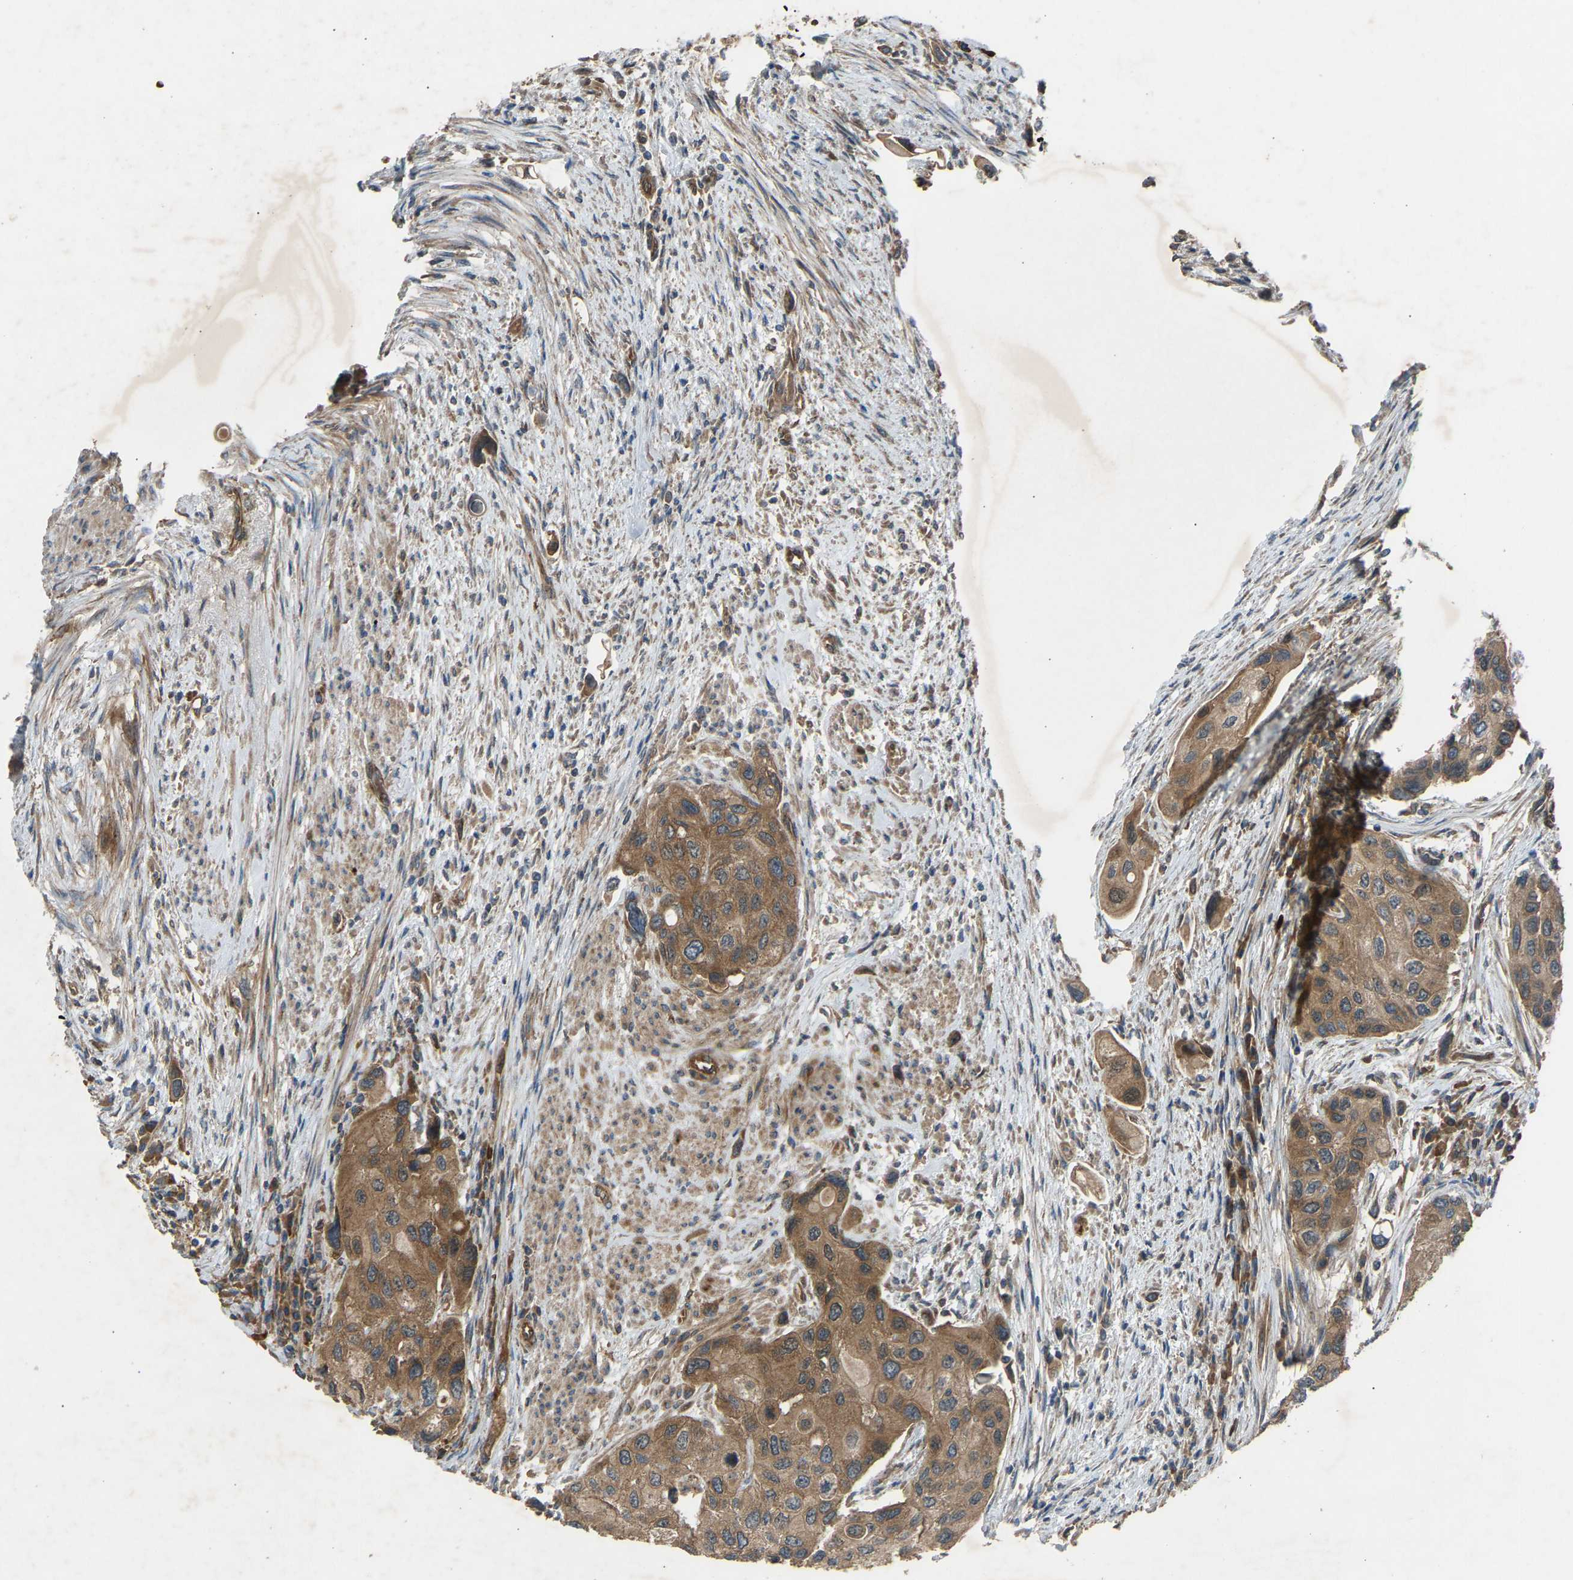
{"staining": {"intensity": "moderate", "quantity": ">75%", "location": "cytoplasmic/membranous"}, "tissue": "urothelial cancer", "cell_type": "Tumor cells", "image_type": "cancer", "snomed": [{"axis": "morphology", "description": "Urothelial carcinoma, High grade"}, {"axis": "topography", "description": "Urinary bladder"}], "caption": "A photomicrograph showing moderate cytoplasmic/membranous expression in about >75% of tumor cells in high-grade urothelial carcinoma, as visualized by brown immunohistochemical staining.", "gene": "GAS2L1", "patient": {"sex": "female", "age": 56}}